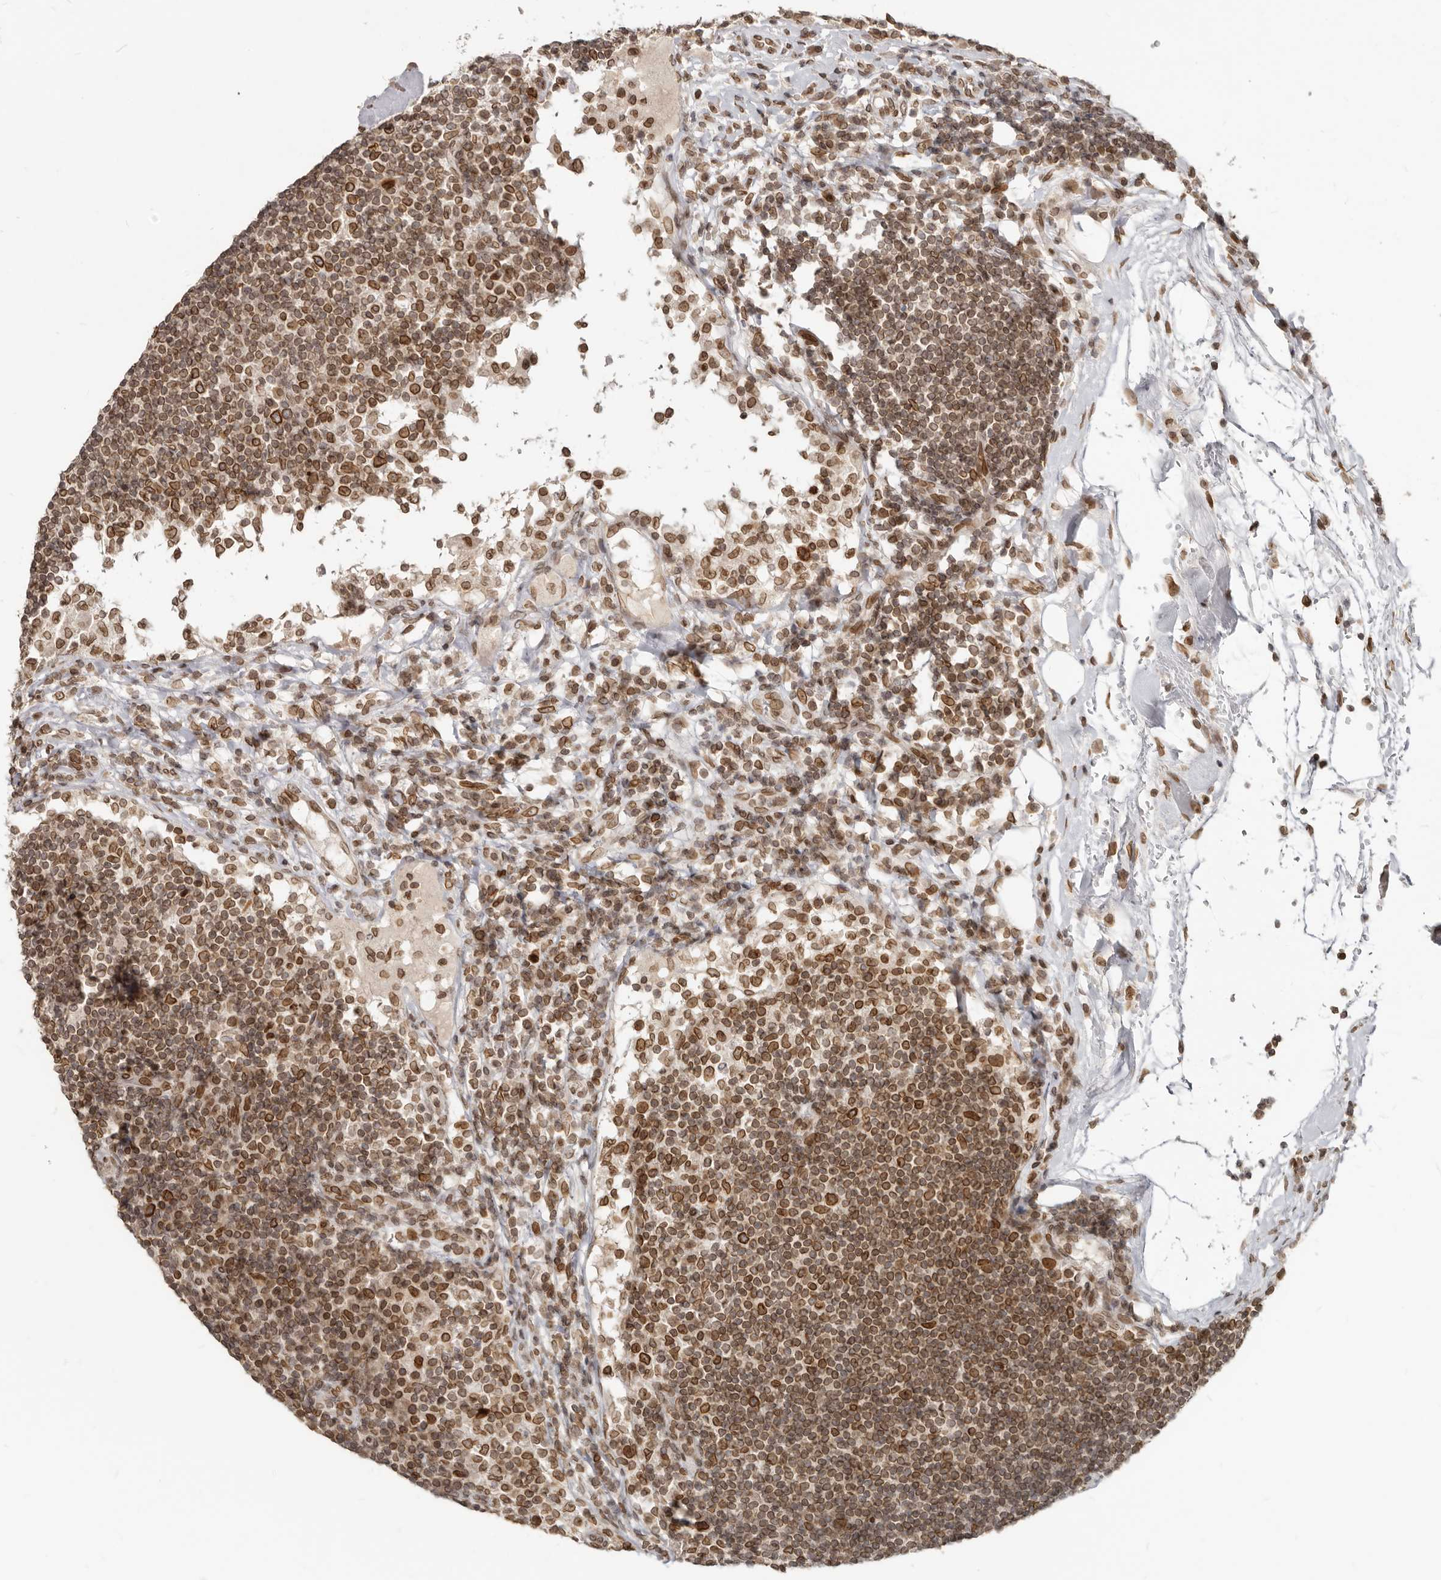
{"staining": {"intensity": "strong", "quantity": ">75%", "location": "cytoplasmic/membranous,nuclear"}, "tissue": "lymph node", "cell_type": "Germinal center cells", "image_type": "normal", "snomed": [{"axis": "morphology", "description": "Normal tissue, NOS"}, {"axis": "topography", "description": "Lymph node"}], "caption": "A micrograph of lymph node stained for a protein demonstrates strong cytoplasmic/membranous,nuclear brown staining in germinal center cells.", "gene": "NUP153", "patient": {"sex": "female", "age": 53}}